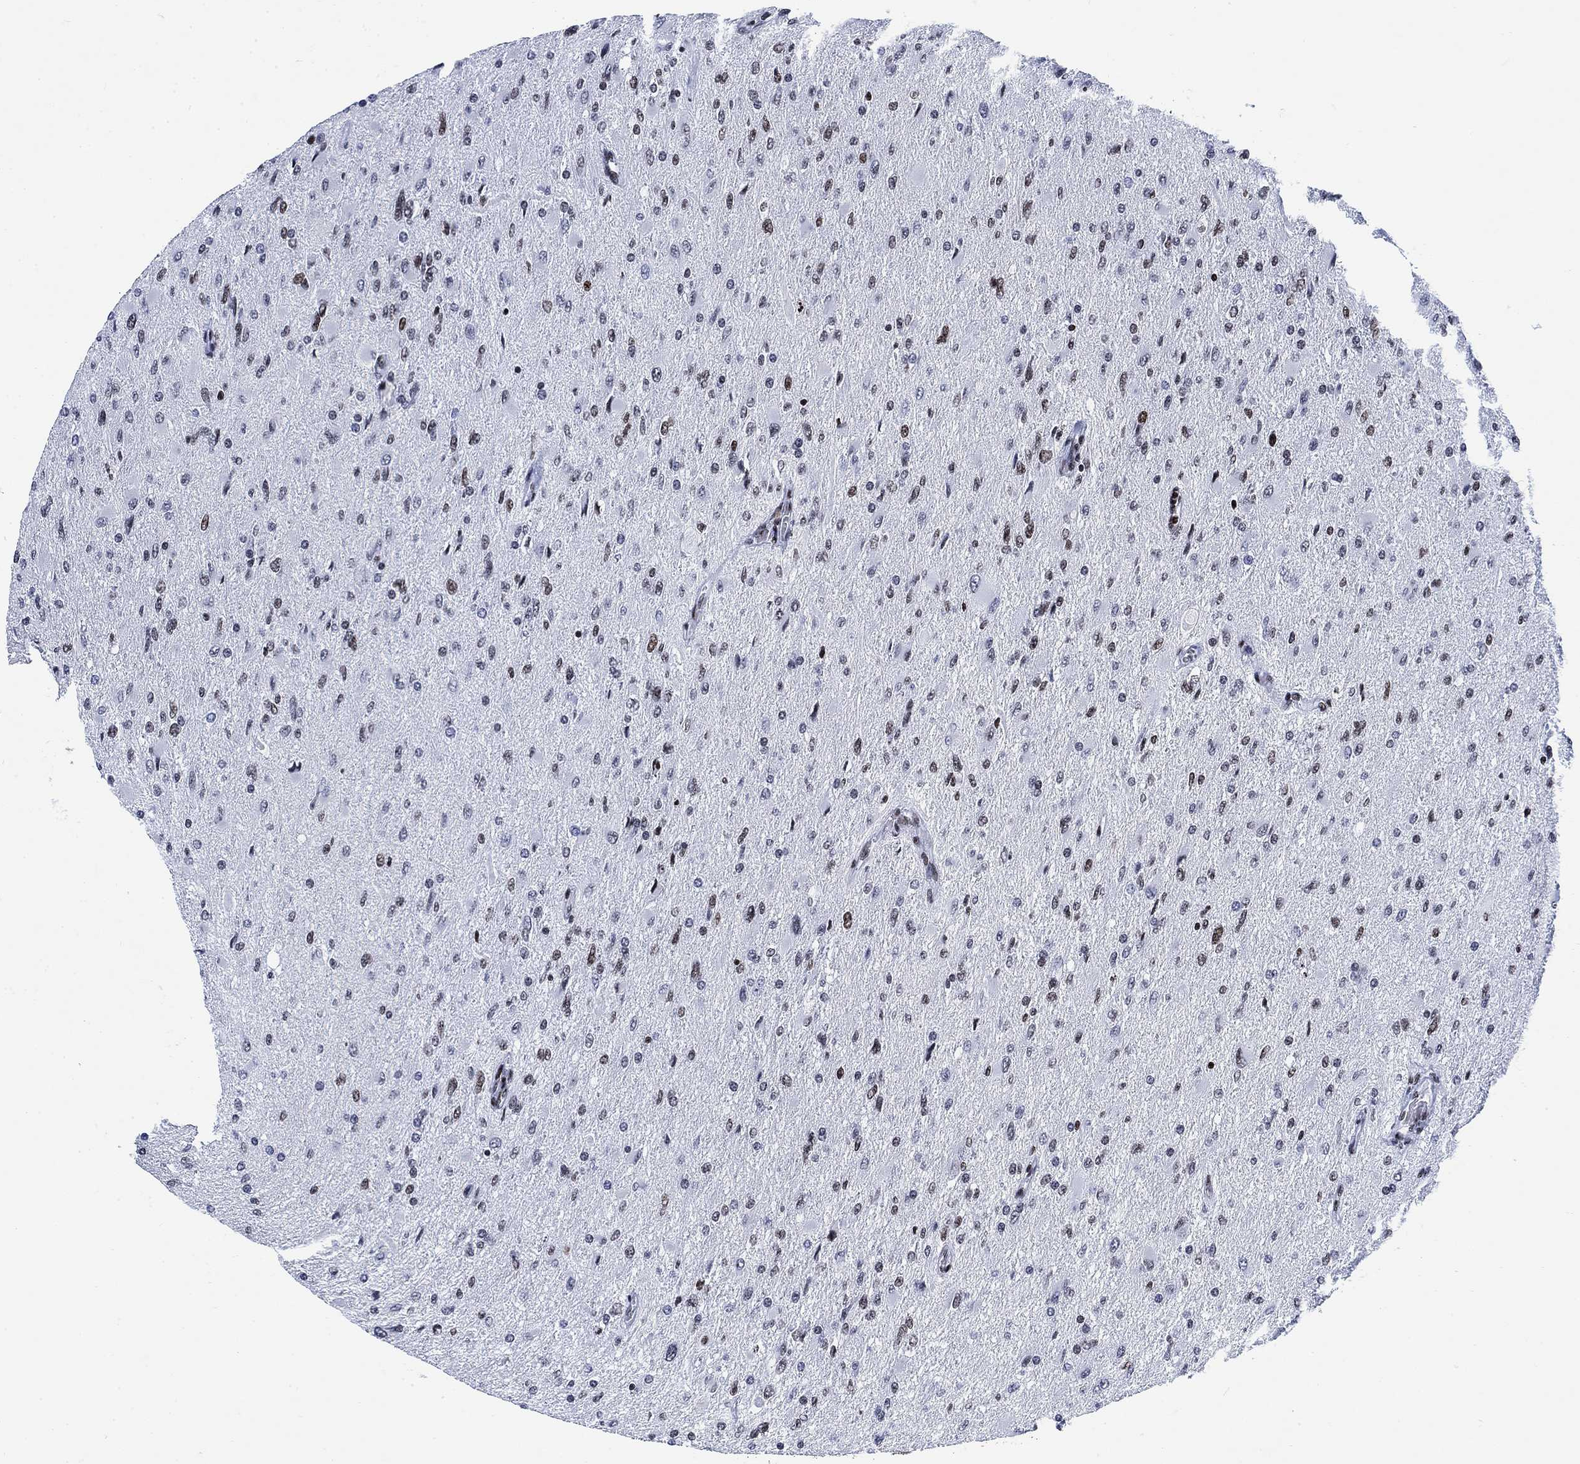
{"staining": {"intensity": "moderate", "quantity": "<25%", "location": "nuclear"}, "tissue": "glioma", "cell_type": "Tumor cells", "image_type": "cancer", "snomed": [{"axis": "morphology", "description": "Glioma, malignant, High grade"}, {"axis": "topography", "description": "Cerebral cortex"}], "caption": "An immunohistochemistry (IHC) micrograph of tumor tissue is shown. Protein staining in brown shows moderate nuclear positivity in malignant high-grade glioma within tumor cells. Nuclei are stained in blue.", "gene": "H1-10", "patient": {"sex": "female", "age": 36}}